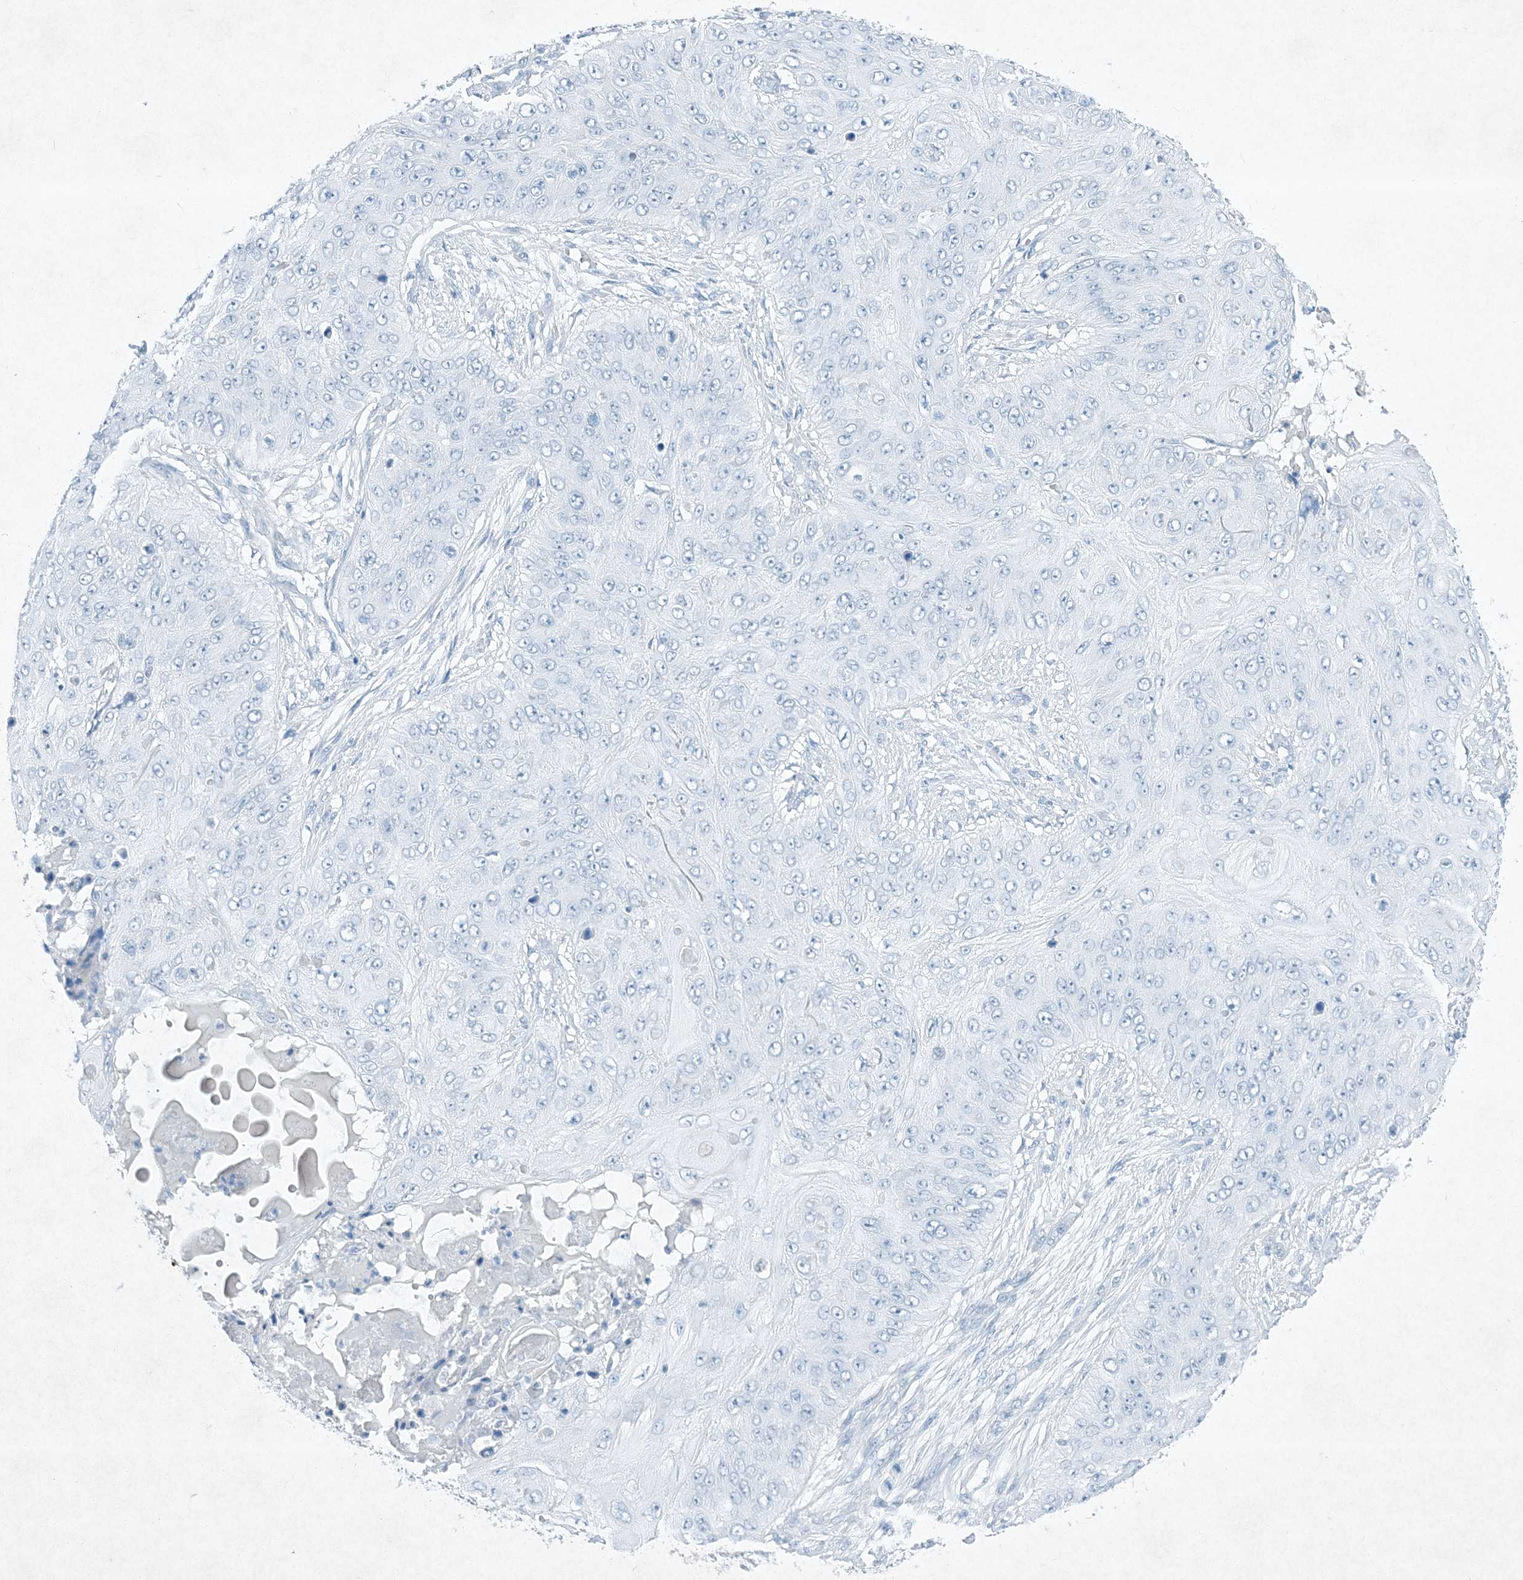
{"staining": {"intensity": "negative", "quantity": "none", "location": "none"}, "tissue": "skin cancer", "cell_type": "Tumor cells", "image_type": "cancer", "snomed": [{"axis": "morphology", "description": "Squamous cell carcinoma, NOS"}, {"axis": "topography", "description": "Skin"}], "caption": "Tumor cells show no significant staining in squamous cell carcinoma (skin).", "gene": "PGM5", "patient": {"sex": "female", "age": 80}}